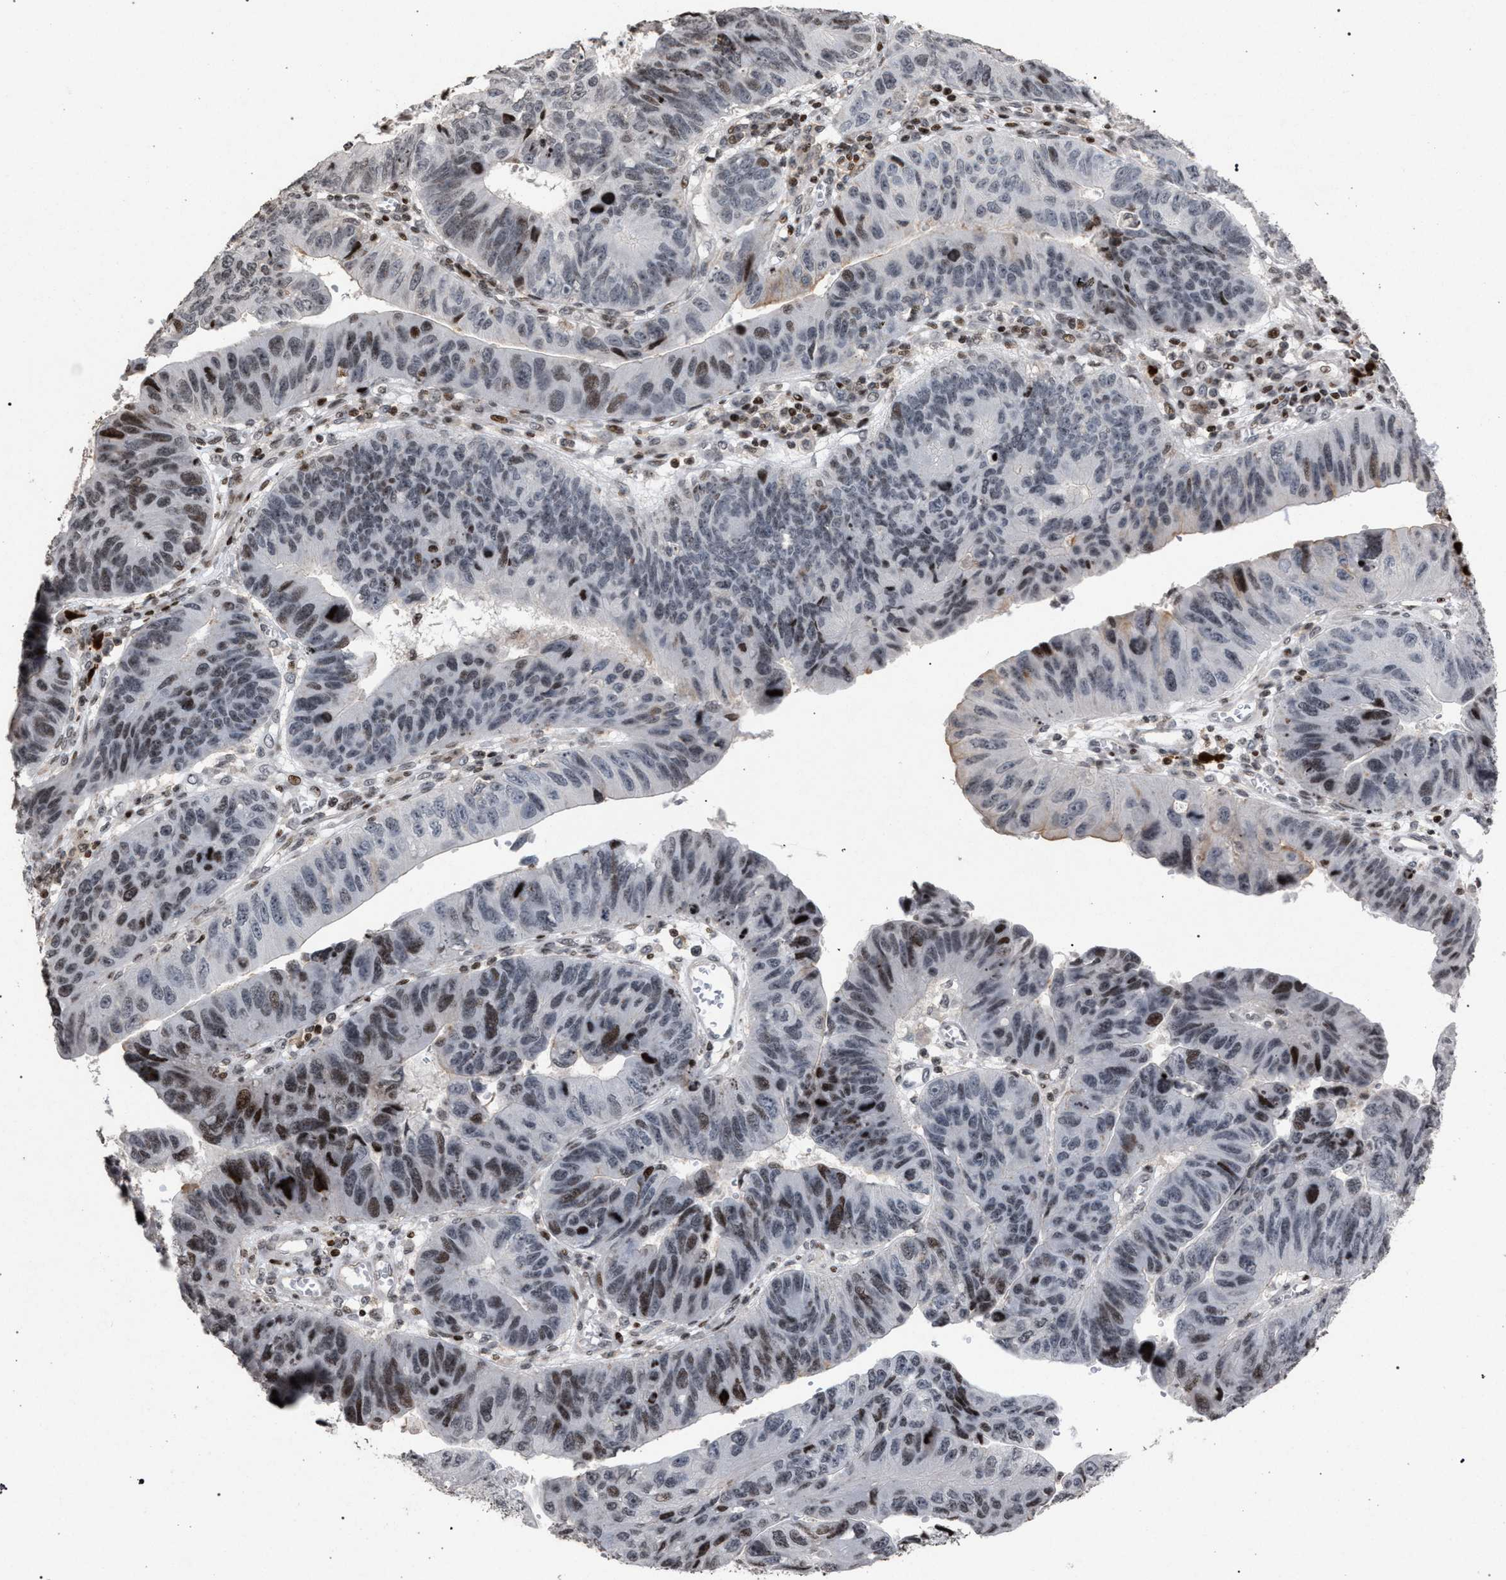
{"staining": {"intensity": "moderate", "quantity": "<25%", "location": "nuclear"}, "tissue": "stomach cancer", "cell_type": "Tumor cells", "image_type": "cancer", "snomed": [{"axis": "morphology", "description": "Adenocarcinoma, NOS"}, {"axis": "topography", "description": "Stomach"}], "caption": "Immunohistochemistry (IHC) histopathology image of neoplastic tissue: stomach adenocarcinoma stained using IHC reveals low levels of moderate protein expression localized specifically in the nuclear of tumor cells, appearing as a nuclear brown color.", "gene": "FOXD3", "patient": {"sex": "male", "age": 59}}